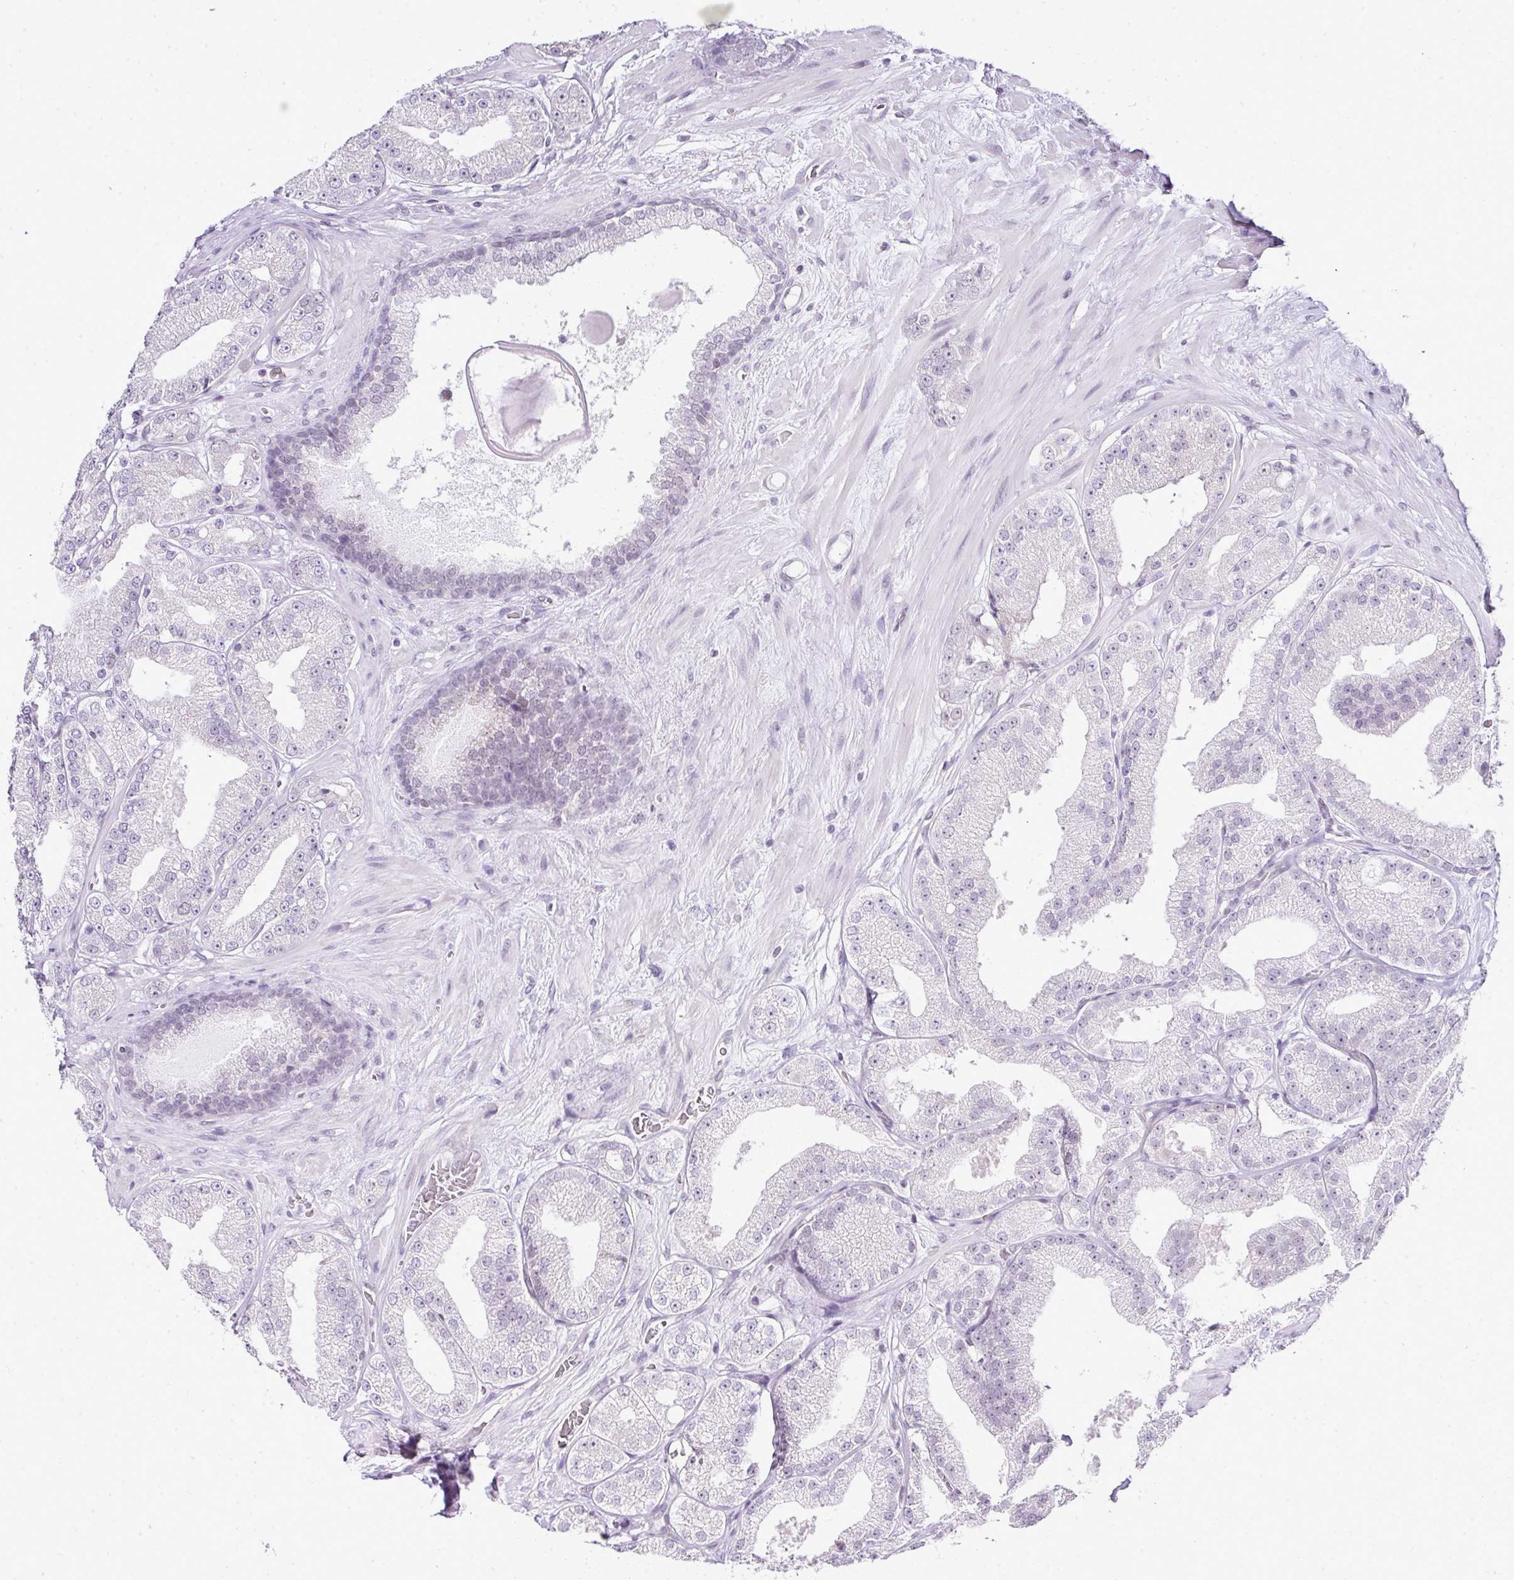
{"staining": {"intensity": "negative", "quantity": "none", "location": "none"}, "tissue": "prostate cancer", "cell_type": "Tumor cells", "image_type": "cancer", "snomed": [{"axis": "morphology", "description": "Adenocarcinoma, High grade"}, {"axis": "topography", "description": "Prostate"}], "caption": "The immunohistochemistry (IHC) micrograph has no significant expression in tumor cells of prostate adenocarcinoma (high-grade) tissue.", "gene": "FAM32A", "patient": {"sex": "male", "age": 68}}